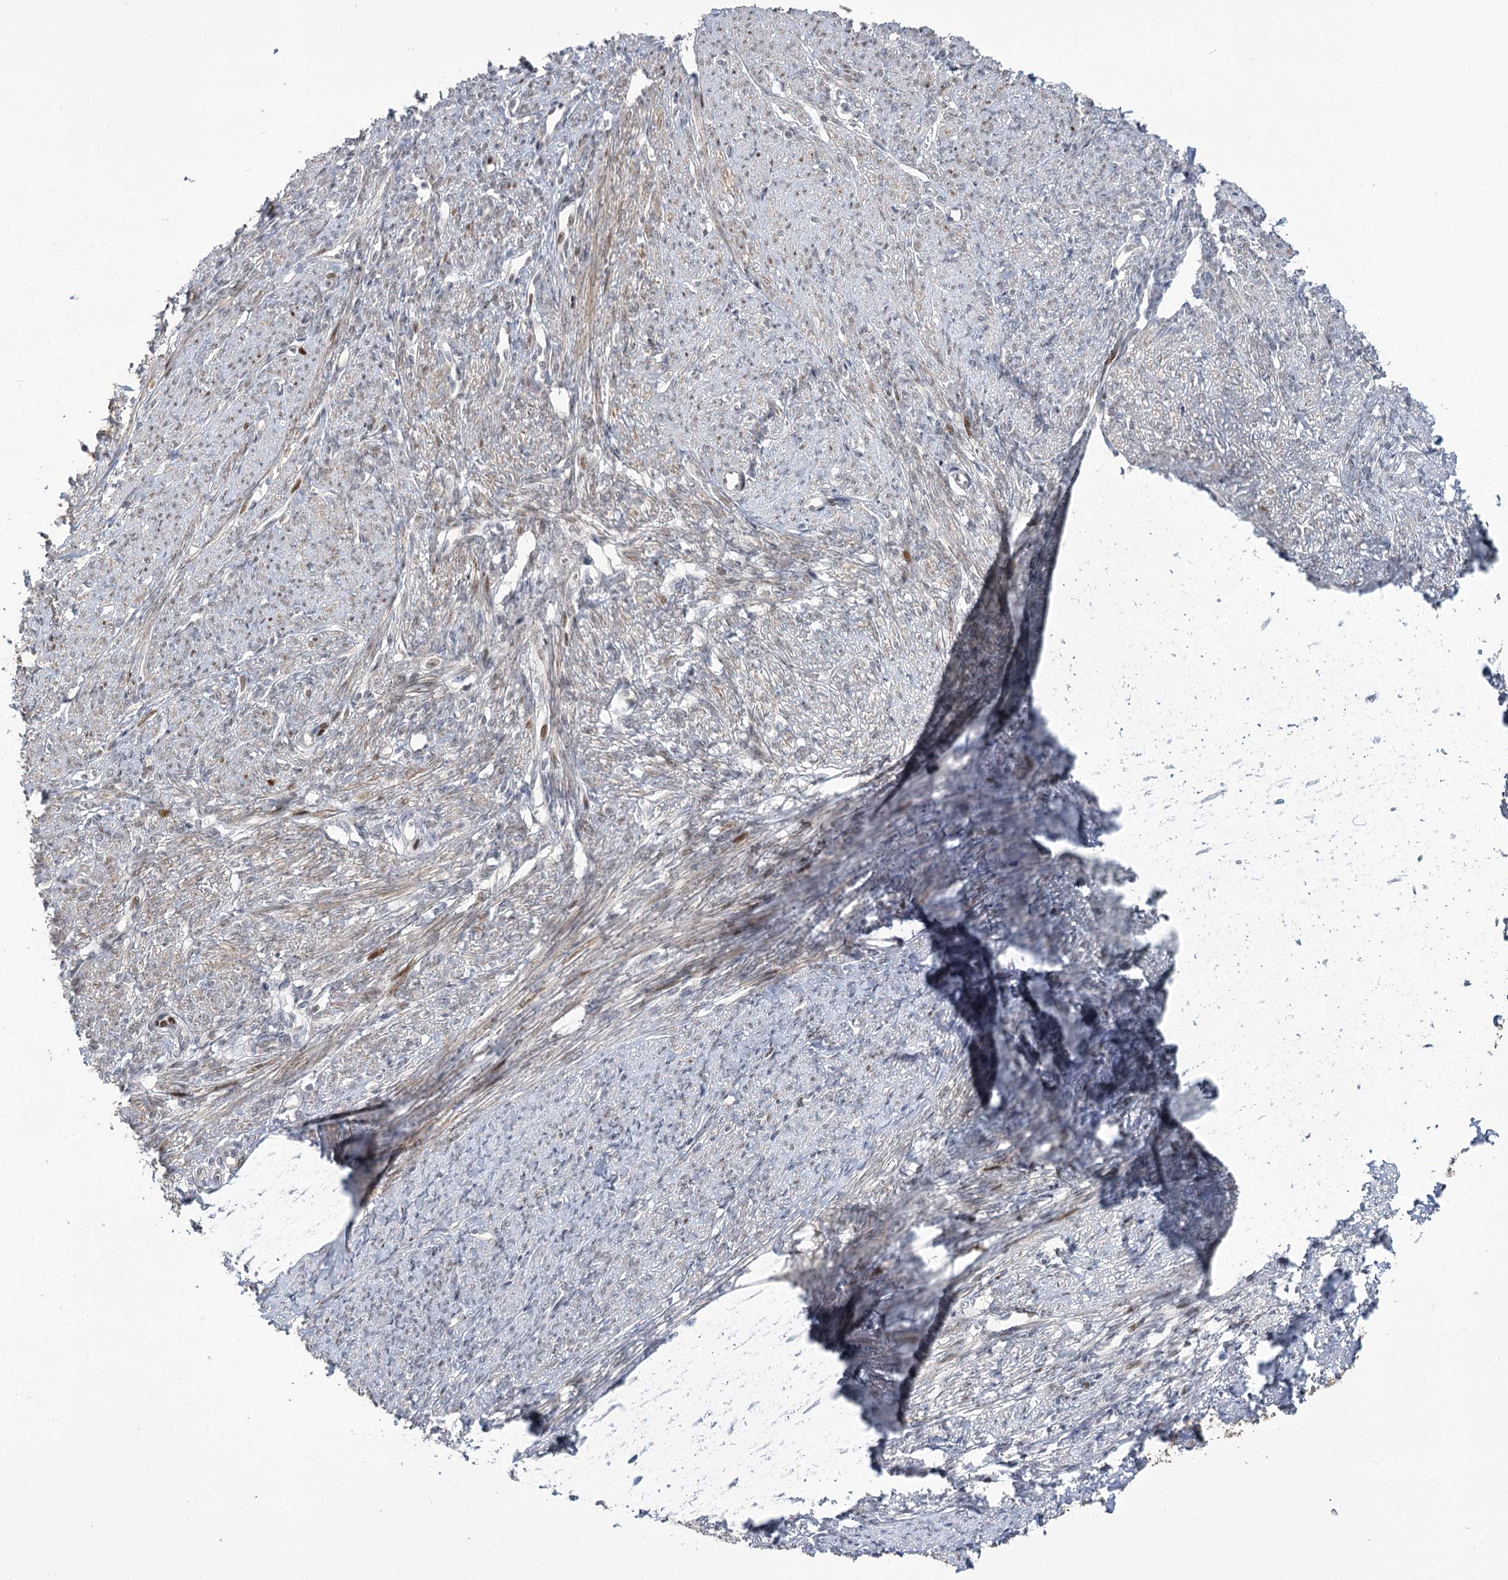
{"staining": {"intensity": "moderate", "quantity": "25%-75%", "location": "cytoplasmic/membranous,nuclear"}, "tissue": "smooth muscle", "cell_type": "Smooth muscle cells", "image_type": "normal", "snomed": [{"axis": "morphology", "description": "Normal tissue, NOS"}, {"axis": "topography", "description": "Smooth muscle"}, {"axis": "topography", "description": "Uterus"}], "caption": "Normal smooth muscle displays moderate cytoplasmic/membranous,nuclear expression in approximately 25%-75% of smooth muscle cells, visualized by immunohistochemistry.", "gene": "HELQ", "patient": {"sex": "female", "age": 59}}